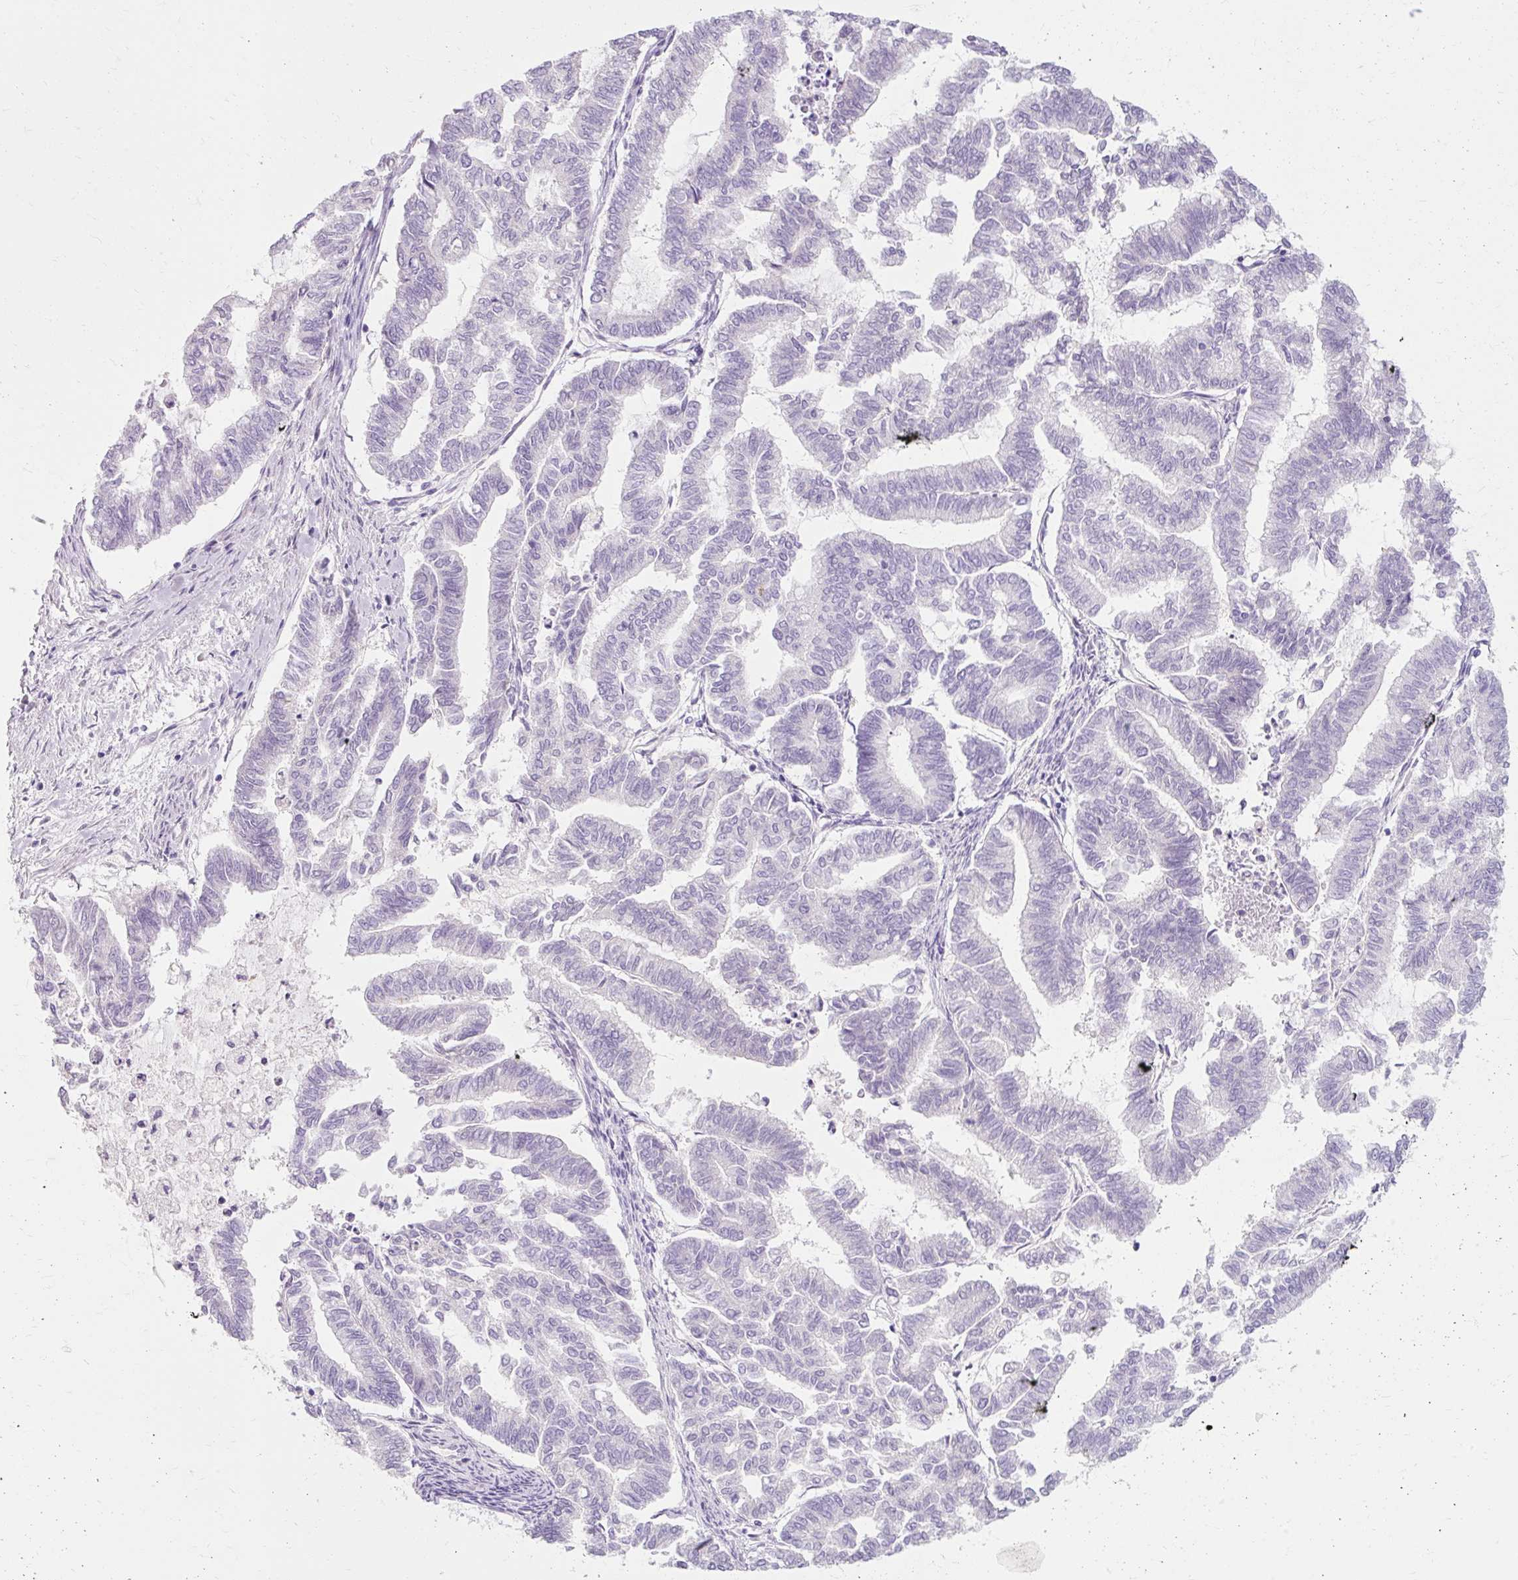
{"staining": {"intensity": "negative", "quantity": "none", "location": "none"}, "tissue": "endometrial cancer", "cell_type": "Tumor cells", "image_type": "cancer", "snomed": [{"axis": "morphology", "description": "Adenocarcinoma, NOS"}, {"axis": "topography", "description": "Endometrium"}], "caption": "IHC photomicrograph of neoplastic tissue: endometrial cancer (adenocarcinoma) stained with DAB displays no significant protein staining in tumor cells.", "gene": "TMEM213", "patient": {"sex": "female", "age": 79}}